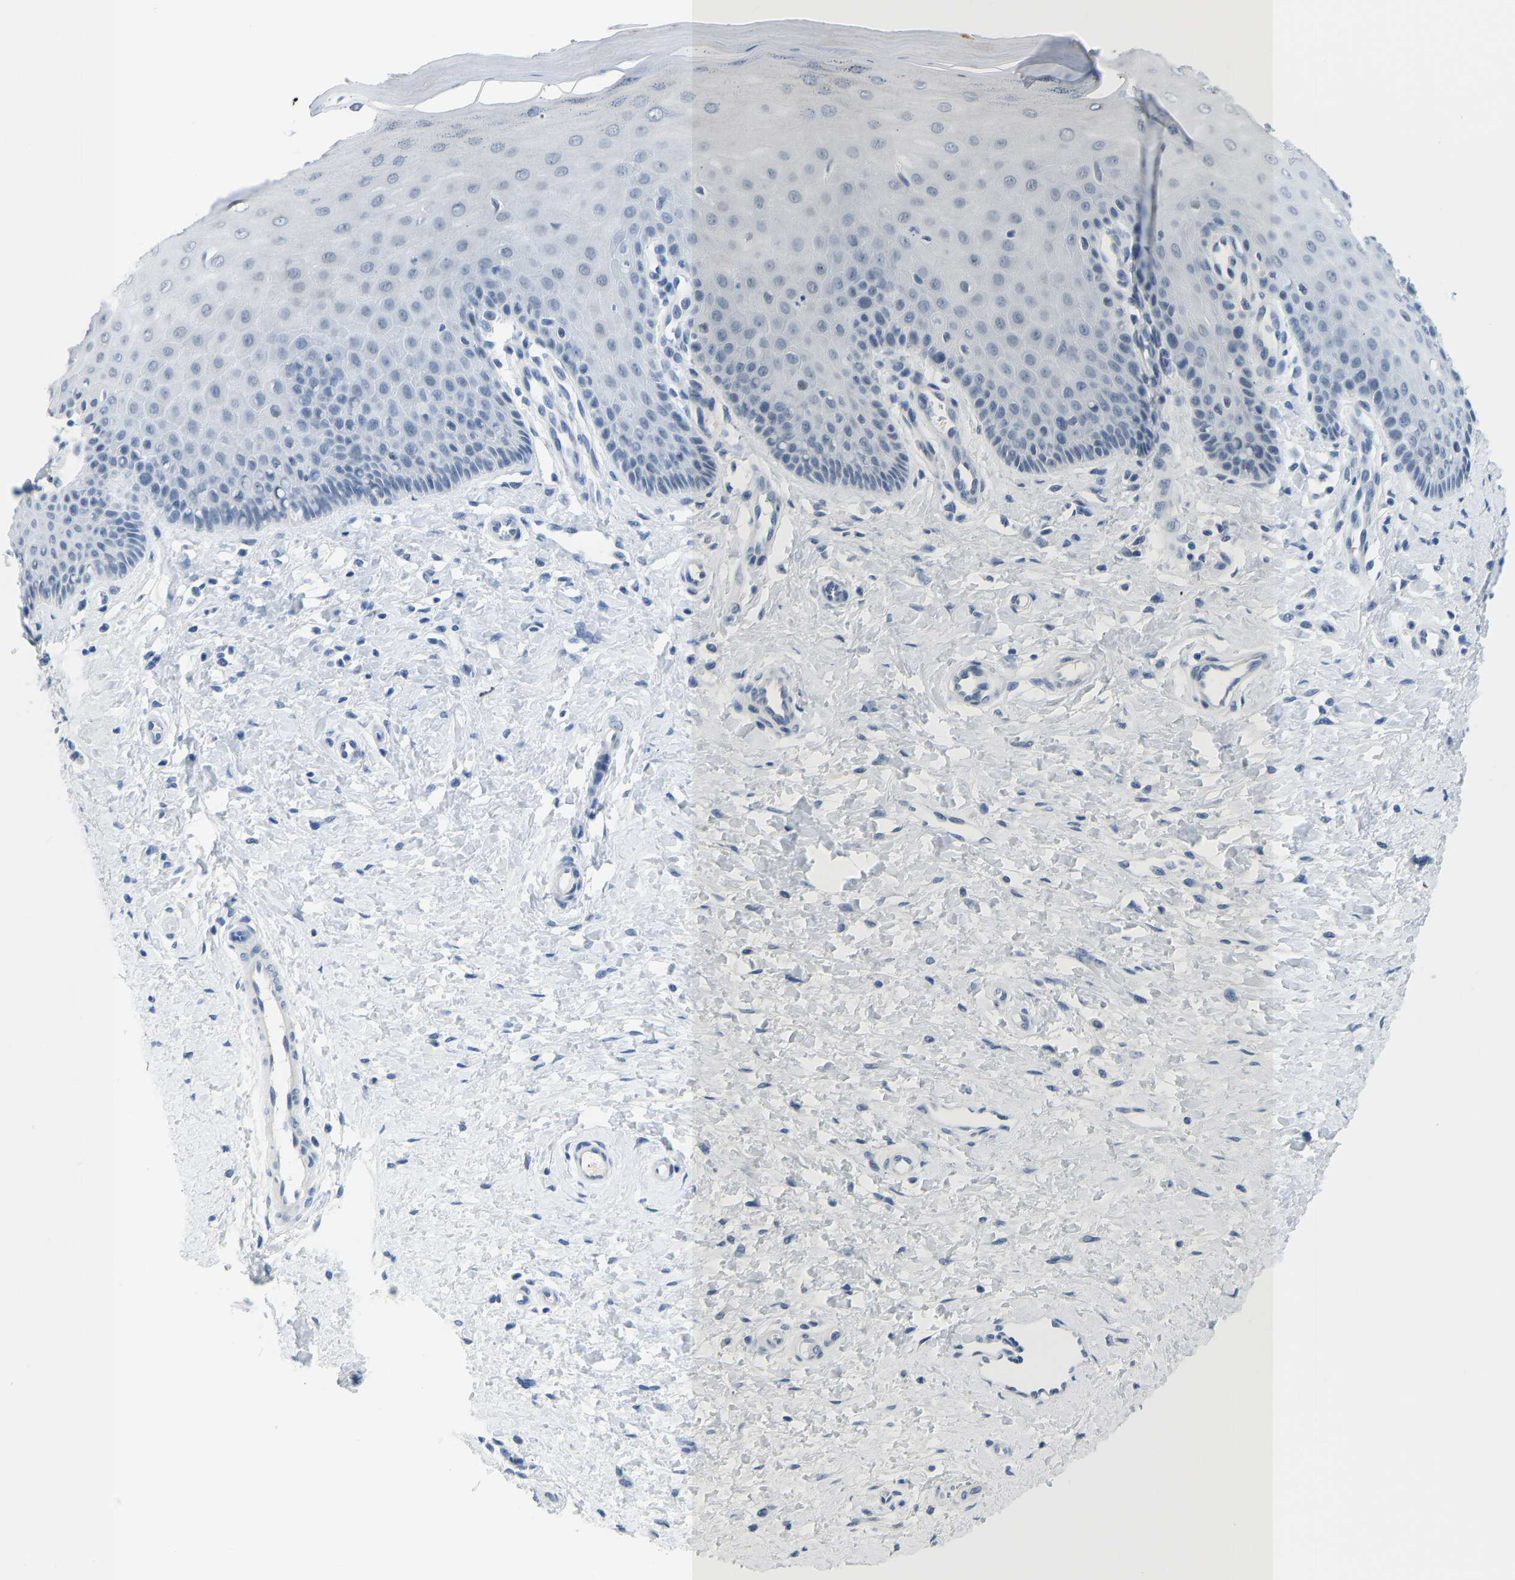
{"staining": {"intensity": "negative", "quantity": "none", "location": "none"}, "tissue": "cervix", "cell_type": "Glandular cells", "image_type": "normal", "snomed": [{"axis": "morphology", "description": "Normal tissue, NOS"}, {"axis": "topography", "description": "Cervix"}], "caption": "Immunohistochemistry micrograph of unremarkable human cervix stained for a protein (brown), which exhibits no positivity in glandular cells.", "gene": "TXNDC2", "patient": {"sex": "female", "age": 55}}